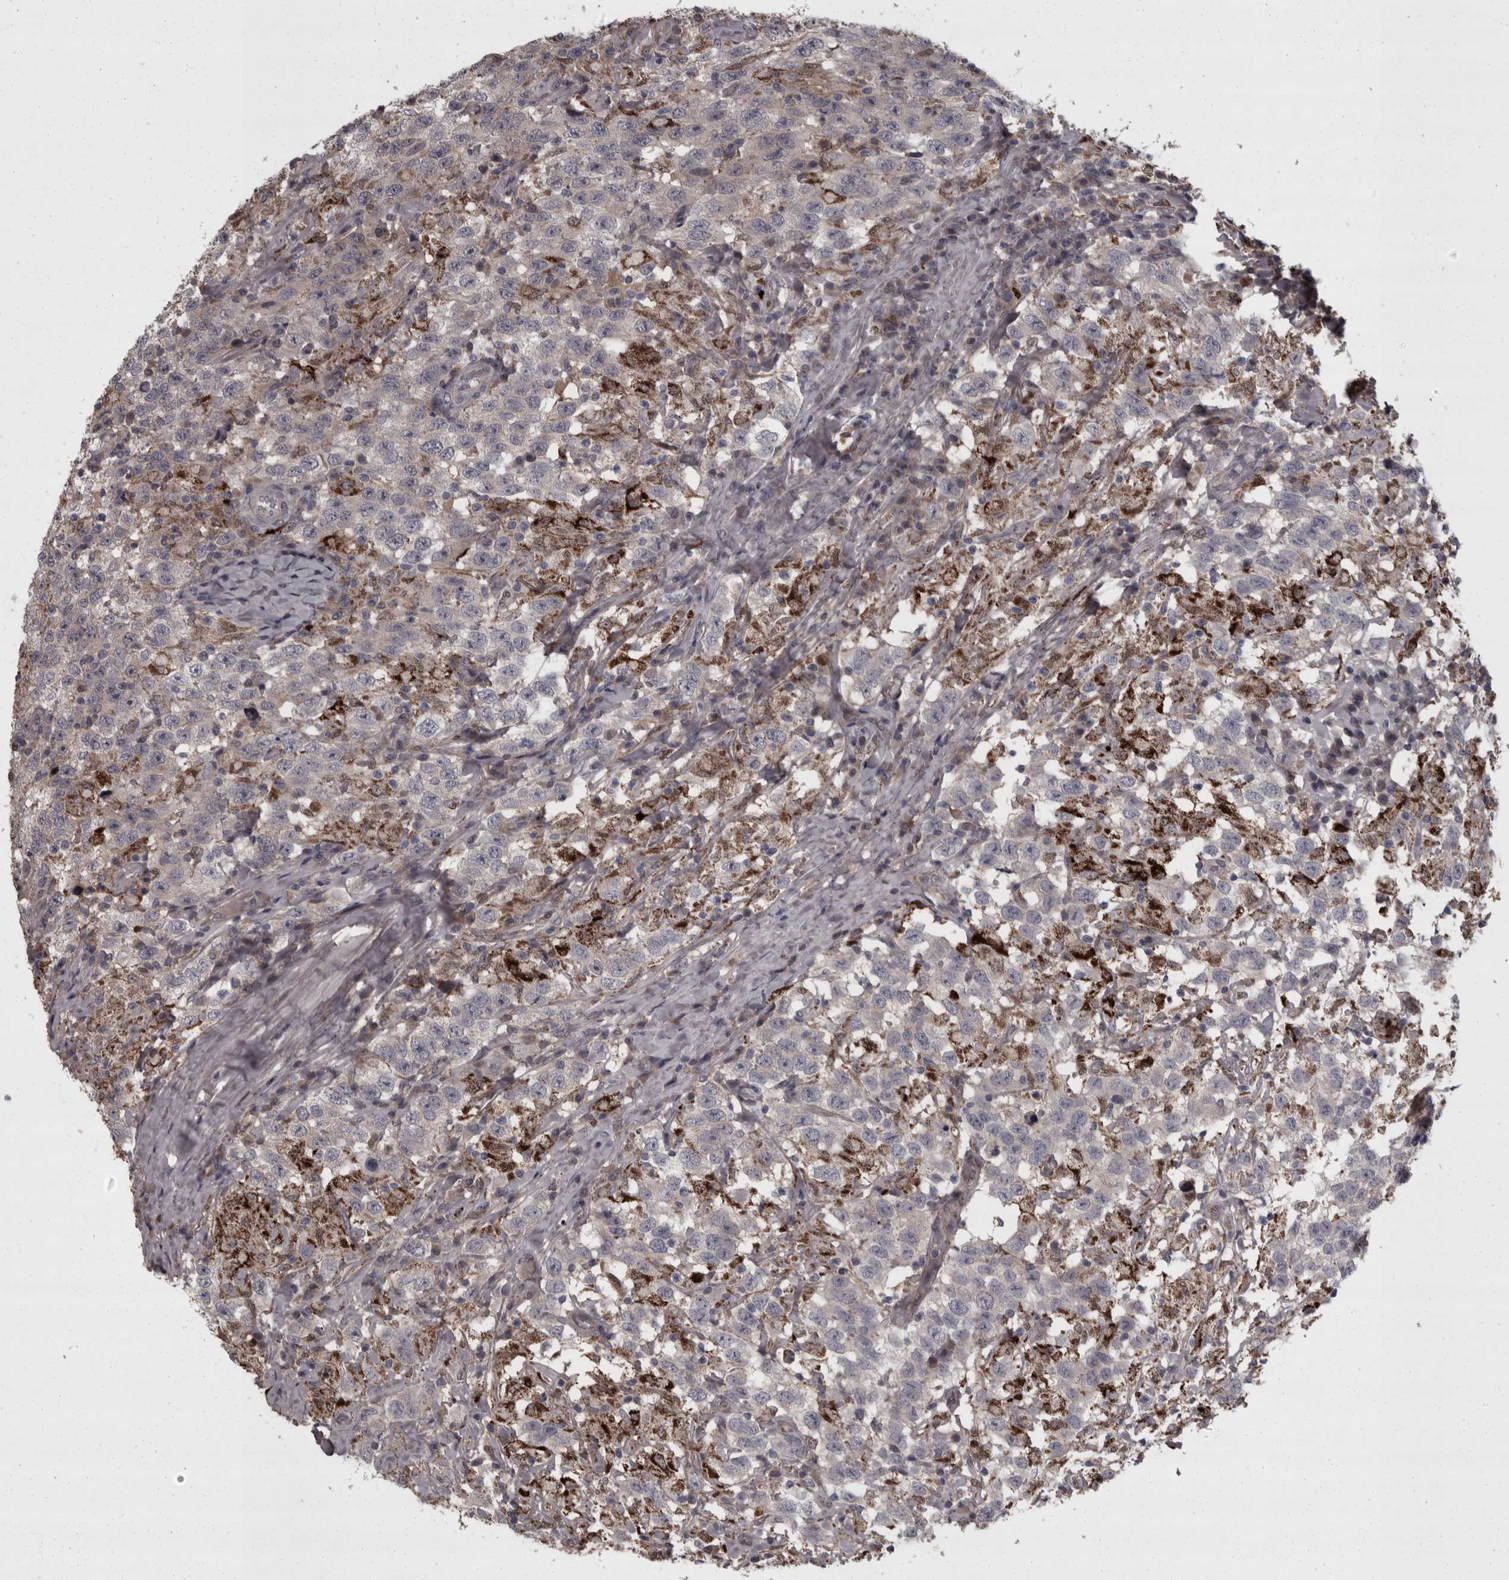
{"staining": {"intensity": "negative", "quantity": "none", "location": "none"}, "tissue": "testis cancer", "cell_type": "Tumor cells", "image_type": "cancer", "snomed": [{"axis": "morphology", "description": "Seminoma, NOS"}, {"axis": "topography", "description": "Testis"}], "caption": "A high-resolution photomicrograph shows immunohistochemistry staining of testis cancer (seminoma), which exhibits no significant staining in tumor cells.", "gene": "PCDH17", "patient": {"sex": "male", "age": 41}}